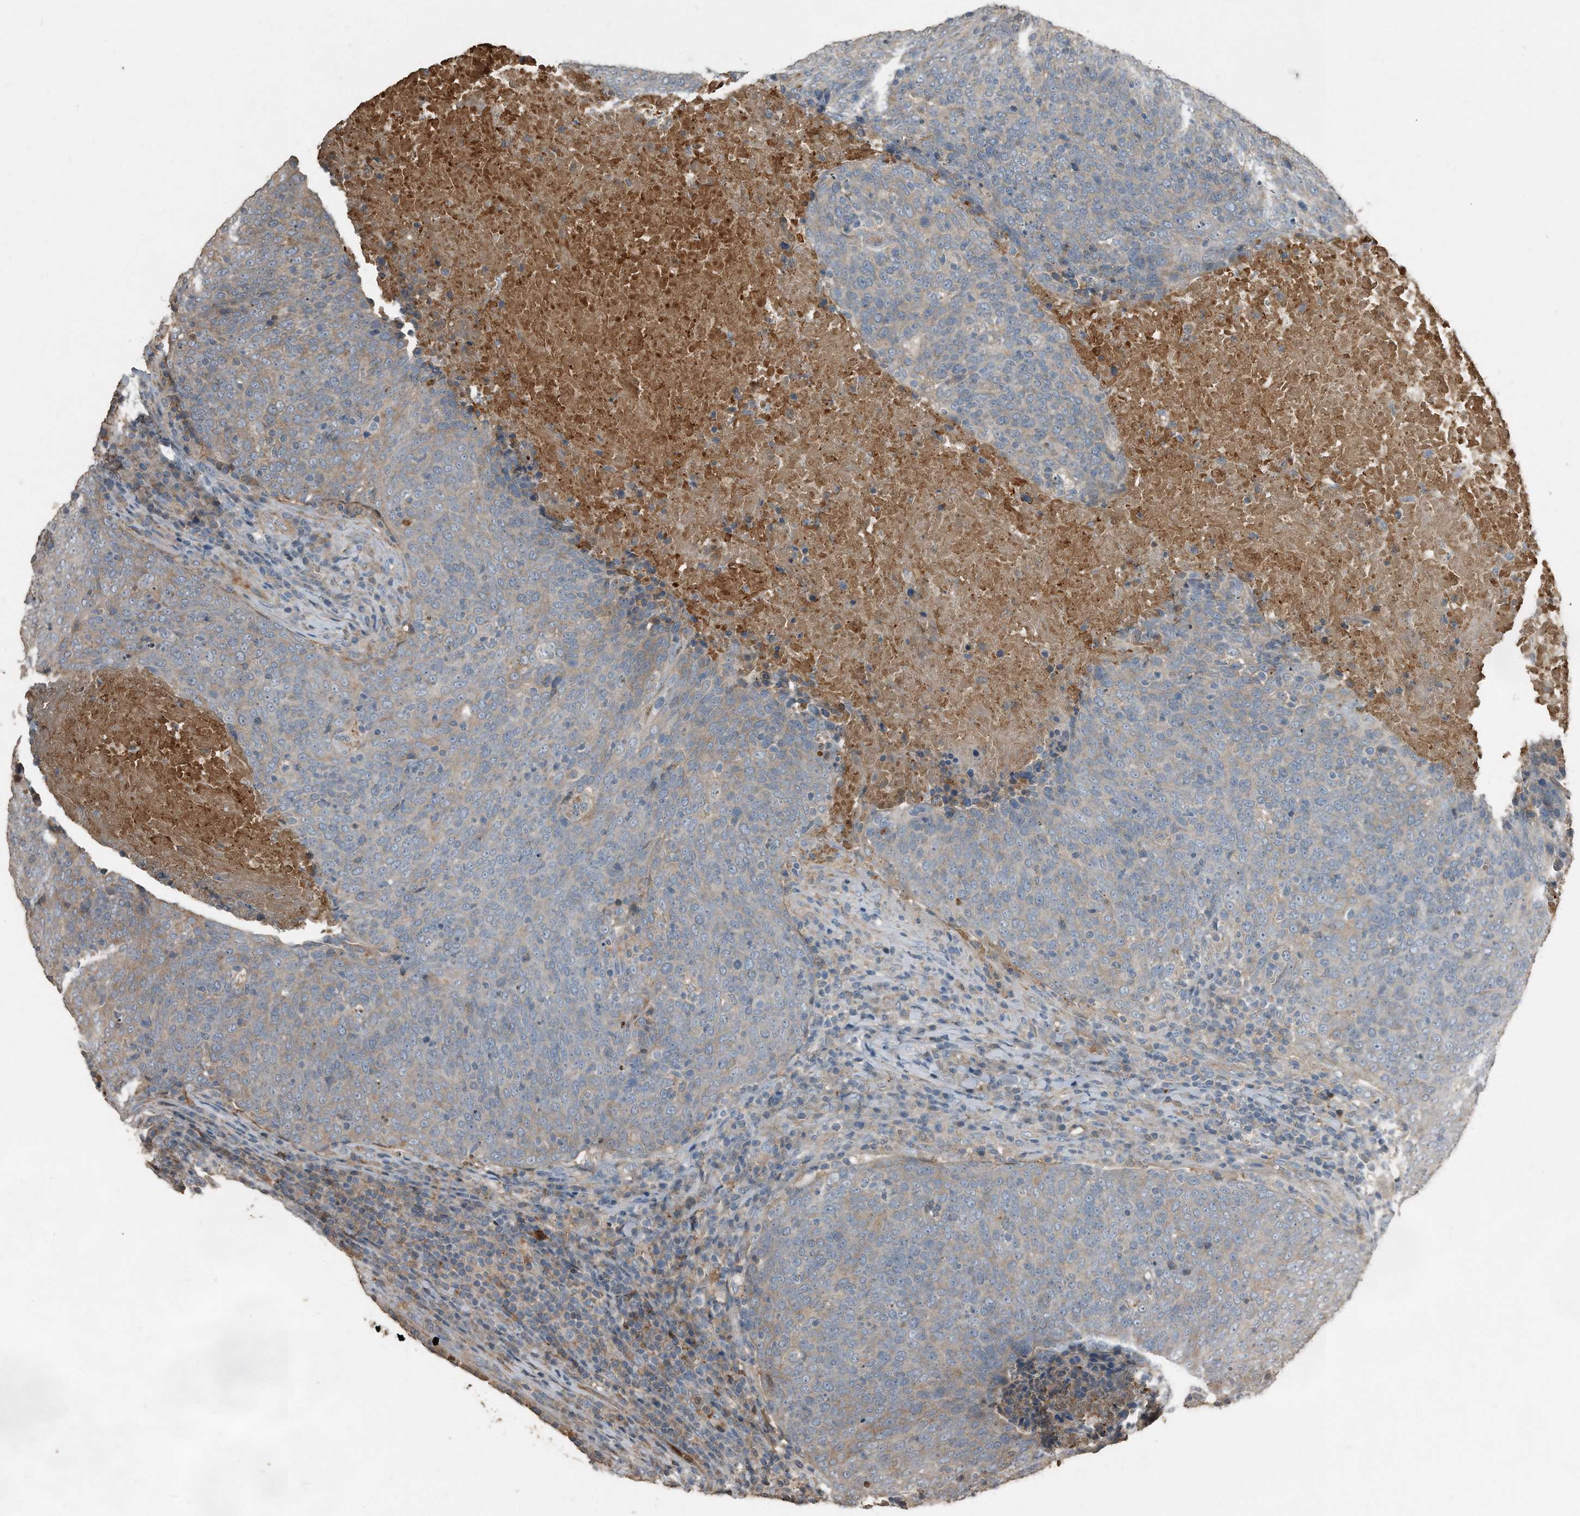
{"staining": {"intensity": "weak", "quantity": "<25%", "location": "cytoplasmic/membranous"}, "tissue": "head and neck cancer", "cell_type": "Tumor cells", "image_type": "cancer", "snomed": [{"axis": "morphology", "description": "Squamous cell carcinoma, NOS"}, {"axis": "morphology", "description": "Squamous cell carcinoma, metastatic, NOS"}, {"axis": "topography", "description": "Lymph node"}, {"axis": "topography", "description": "Head-Neck"}], "caption": "Histopathology image shows no protein expression in tumor cells of squamous cell carcinoma (head and neck) tissue.", "gene": "C9", "patient": {"sex": "male", "age": 62}}